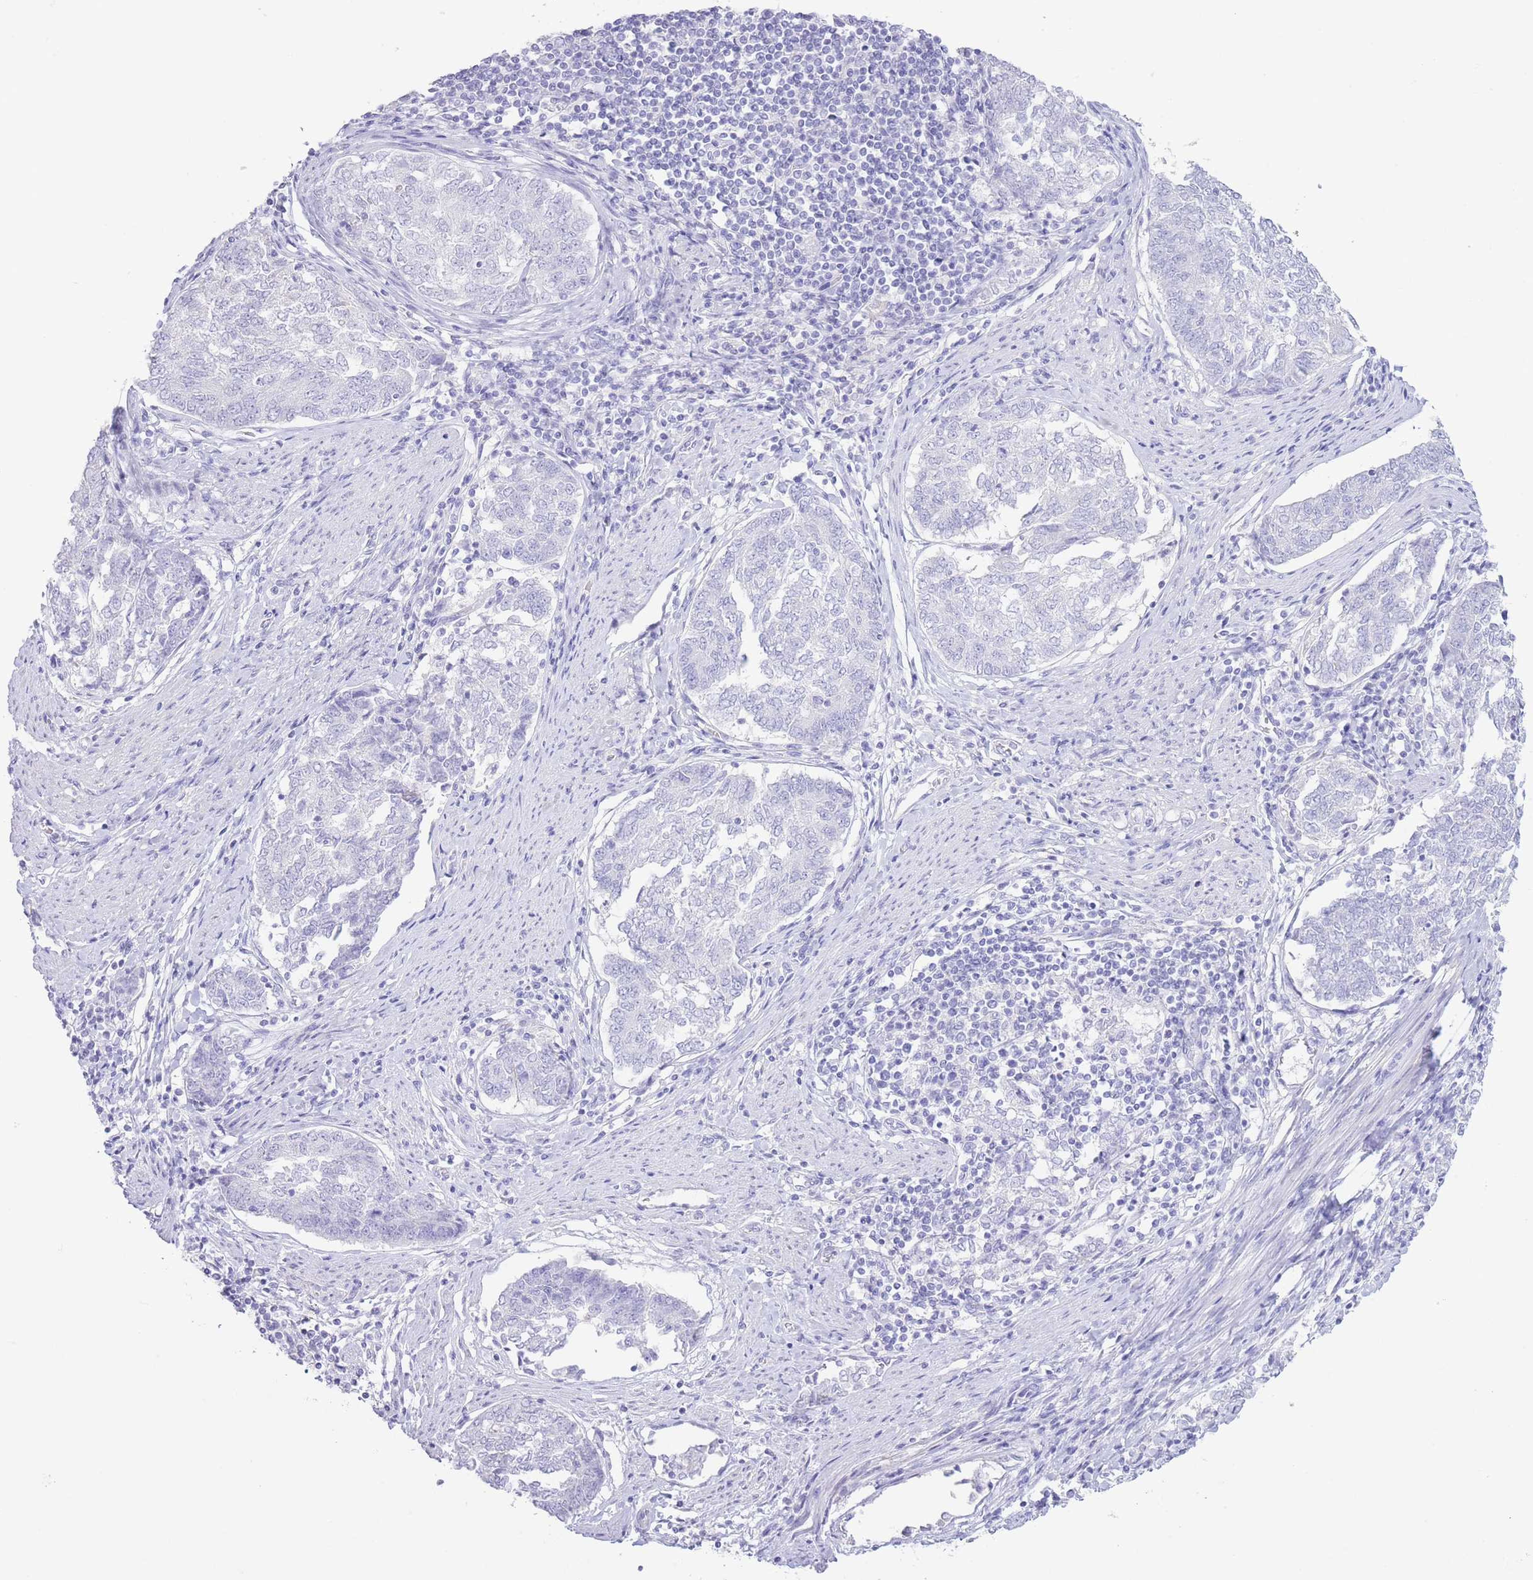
{"staining": {"intensity": "negative", "quantity": "none", "location": "none"}, "tissue": "endometrial cancer", "cell_type": "Tumor cells", "image_type": "cancer", "snomed": [{"axis": "morphology", "description": "Adenocarcinoma, NOS"}, {"axis": "topography", "description": "Endometrium"}], "caption": "The image reveals no significant staining in tumor cells of adenocarcinoma (endometrial).", "gene": "PKLR", "patient": {"sex": "female", "age": 80}}